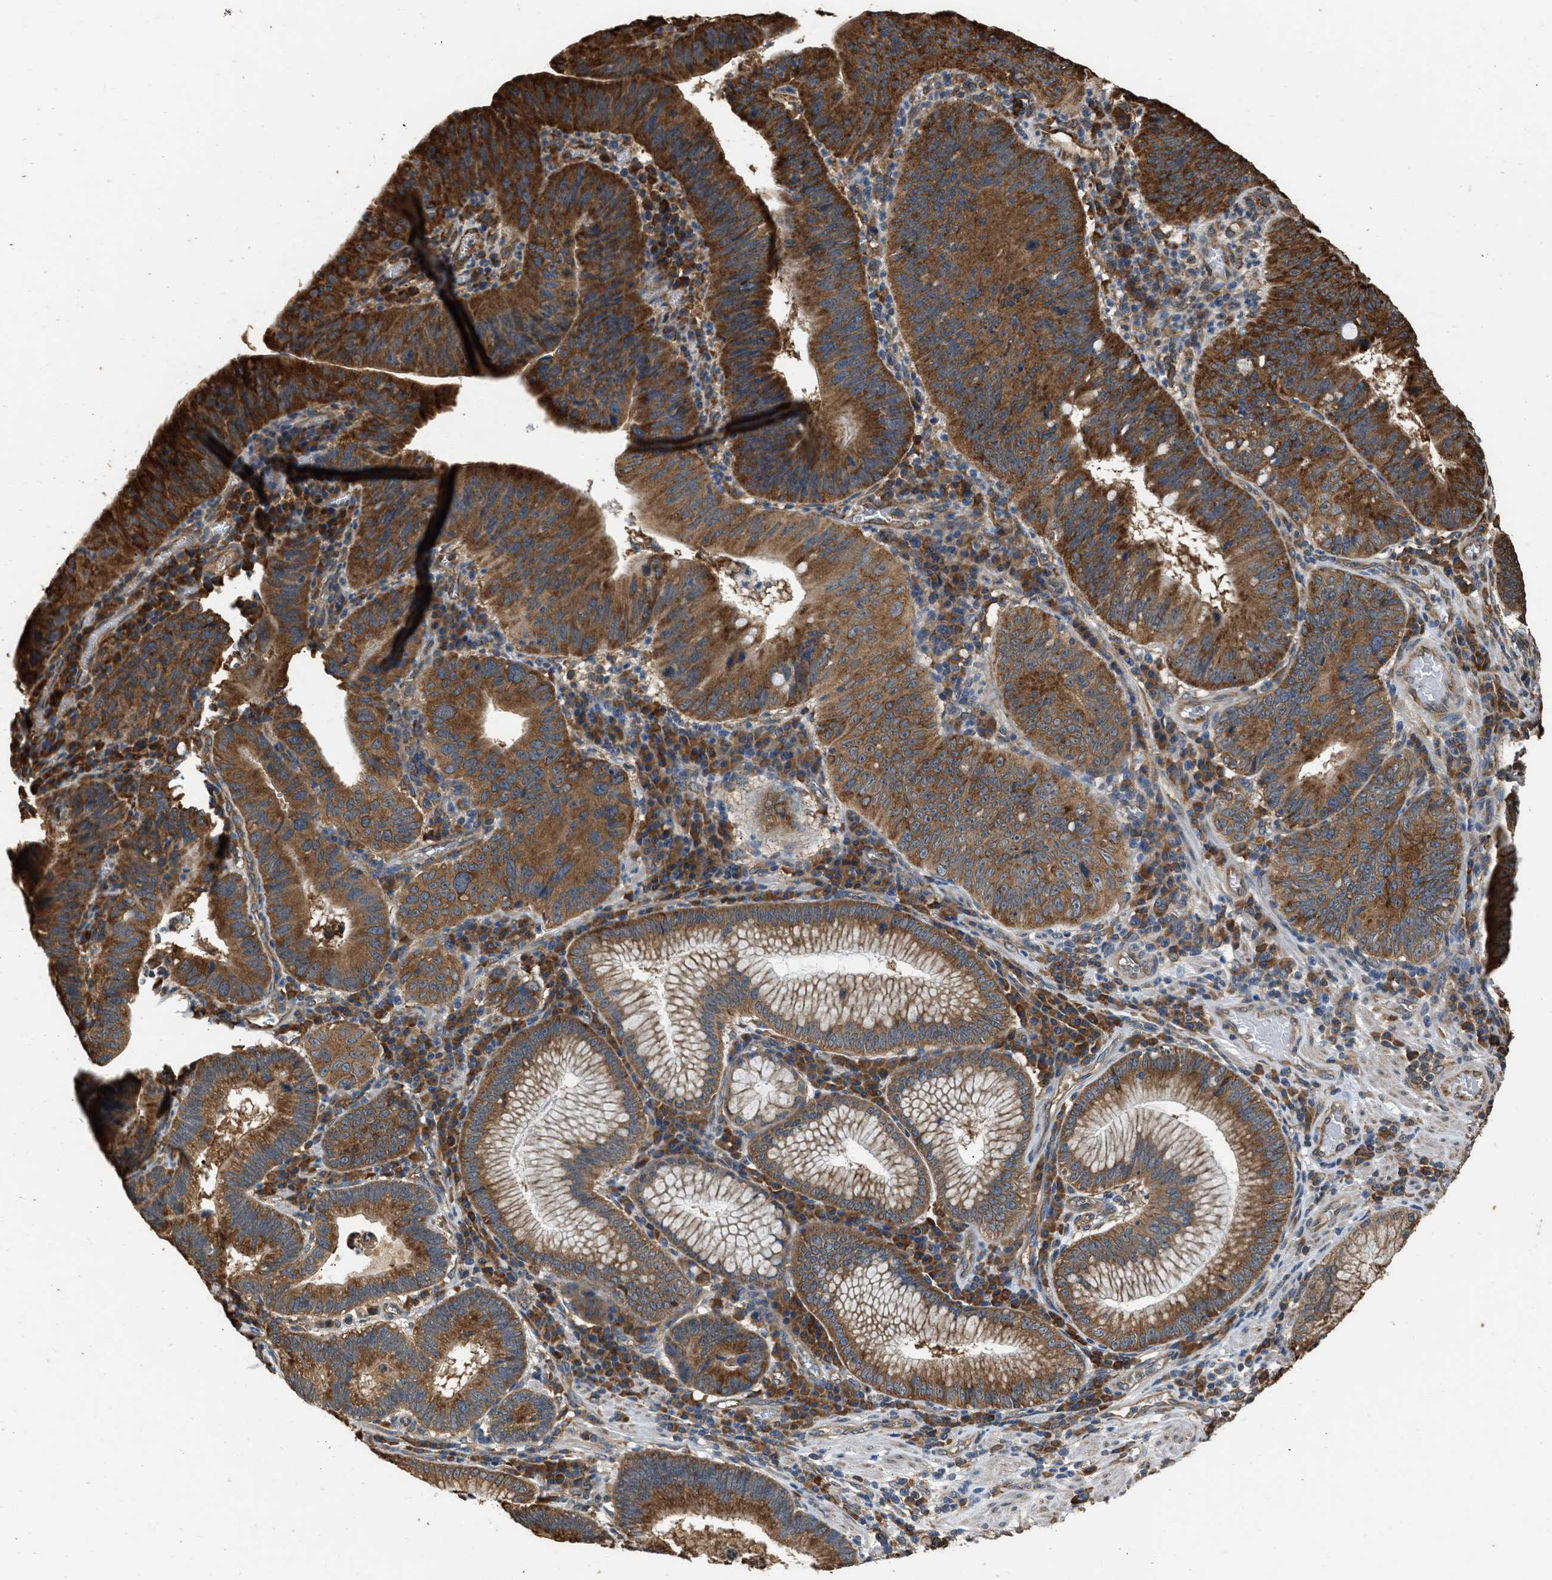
{"staining": {"intensity": "strong", "quantity": ">75%", "location": "cytoplasmic/membranous"}, "tissue": "stomach cancer", "cell_type": "Tumor cells", "image_type": "cancer", "snomed": [{"axis": "morphology", "description": "Adenocarcinoma, NOS"}, {"axis": "topography", "description": "Stomach"}], "caption": "High-power microscopy captured an immunohistochemistry micrograph of stomach adenocarcinoma, revealing strong cytoplasmic/membranous staining in about >75% of tumor cells. Immunohistochemistry stains the protein of interest in brown and the nuclei are stained blue.", "gene": "SLC36A4", "patient": {"sex": "male", "age": 59}}